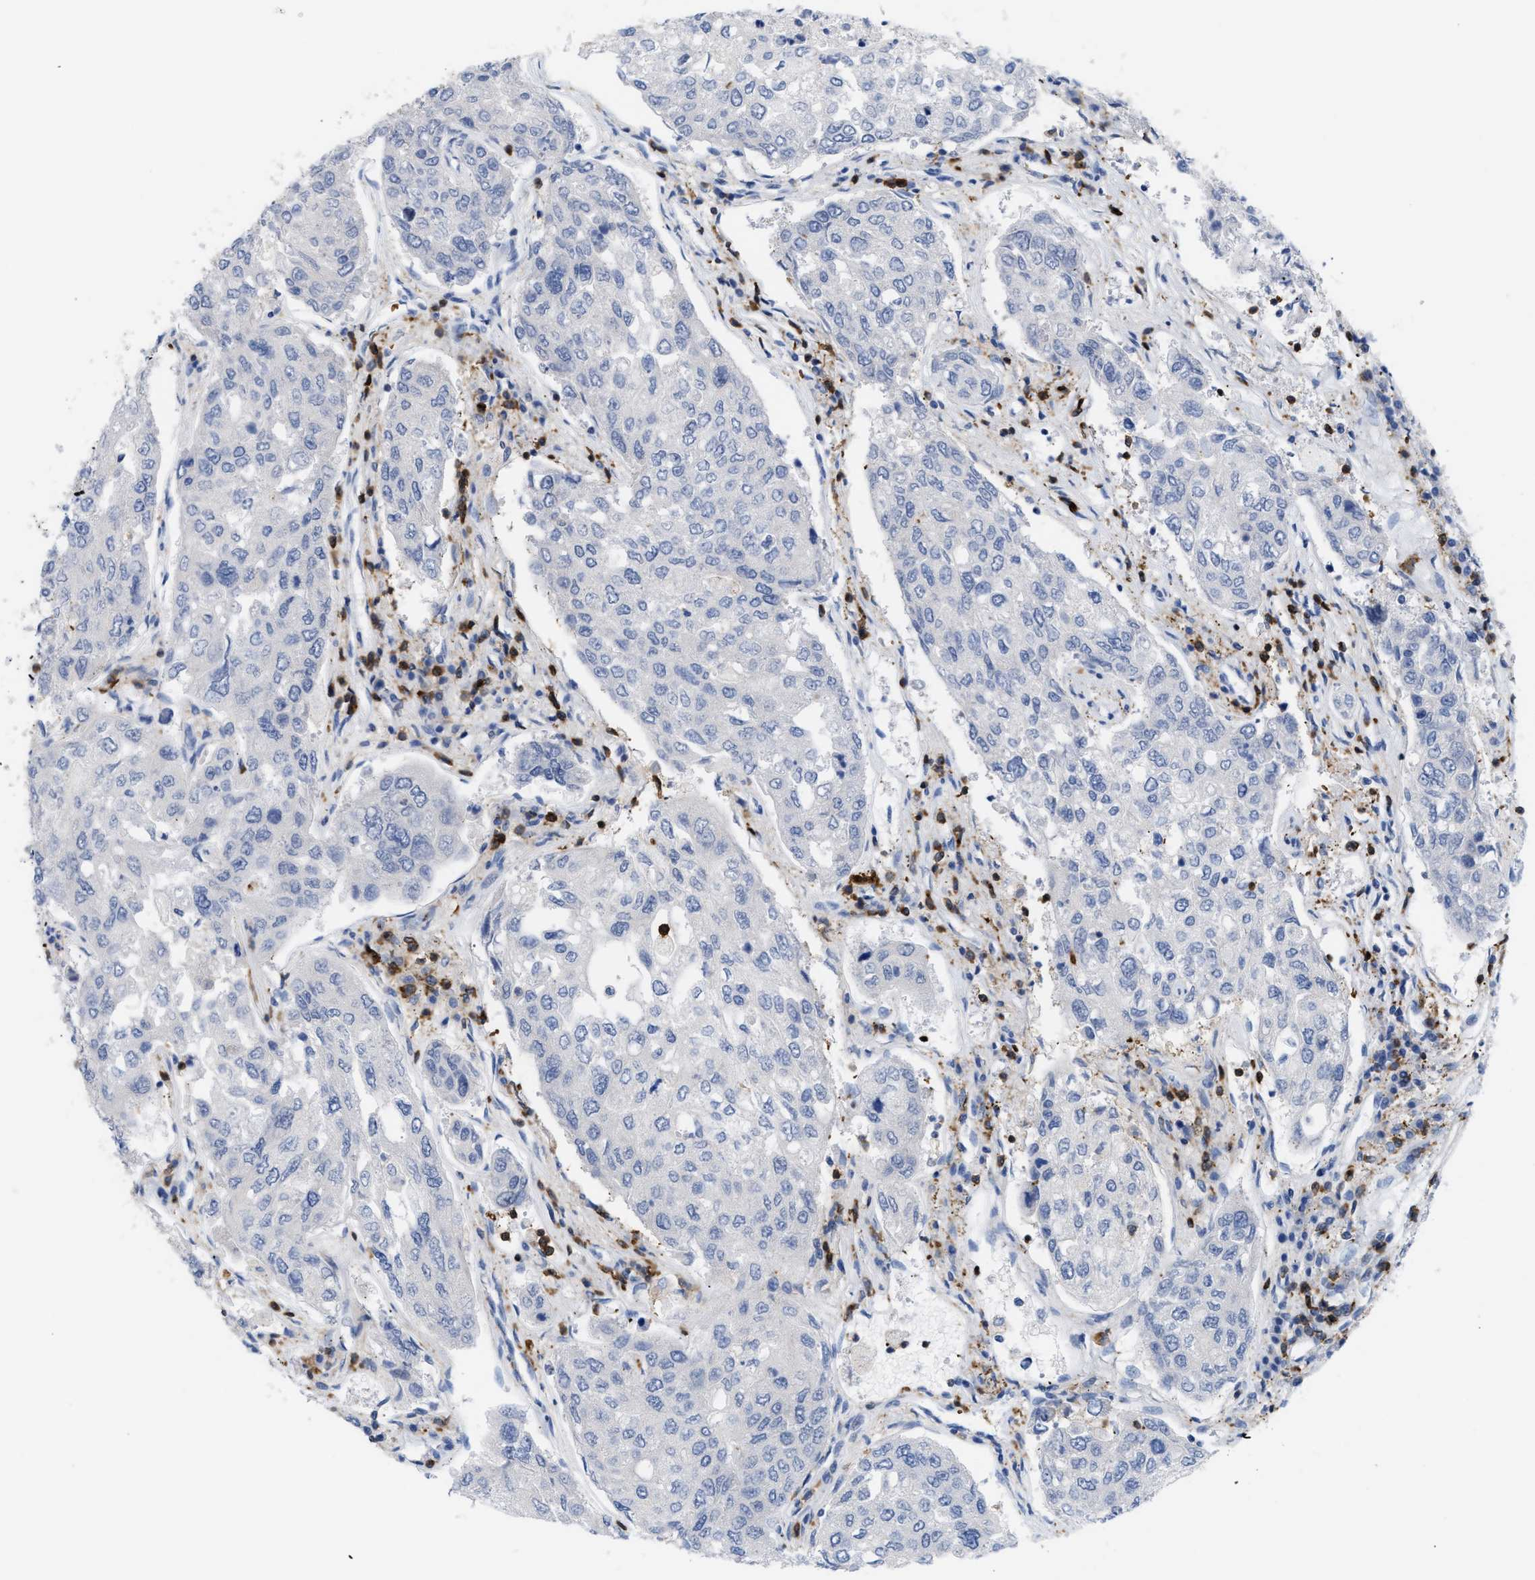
{"staining": {"intensity": "negative", "quantity": "none", "location": "none"}, "tissue": "urothelial cancer", "cell_type": "Tumor cells", "image_type": "cancer", "snomed": [{"axis": "morphology", "description": "Urothelial carcinoma, High grade"}, {"axis": "topography", "description": "Lymph node"}, {"axis": "topography", "description": "Urinary bladder"}], "caption": "Immunohistochemistry micrograph of neoplastic tissue: human urothelial cancer stained with DAB displays no significant protein expression in tumor cells. (DAB immunohistochemistry (IHC) with hematoxylin counter stain).", "gene": "LCP1", "patient": {"sex": "male", "age": 51}}